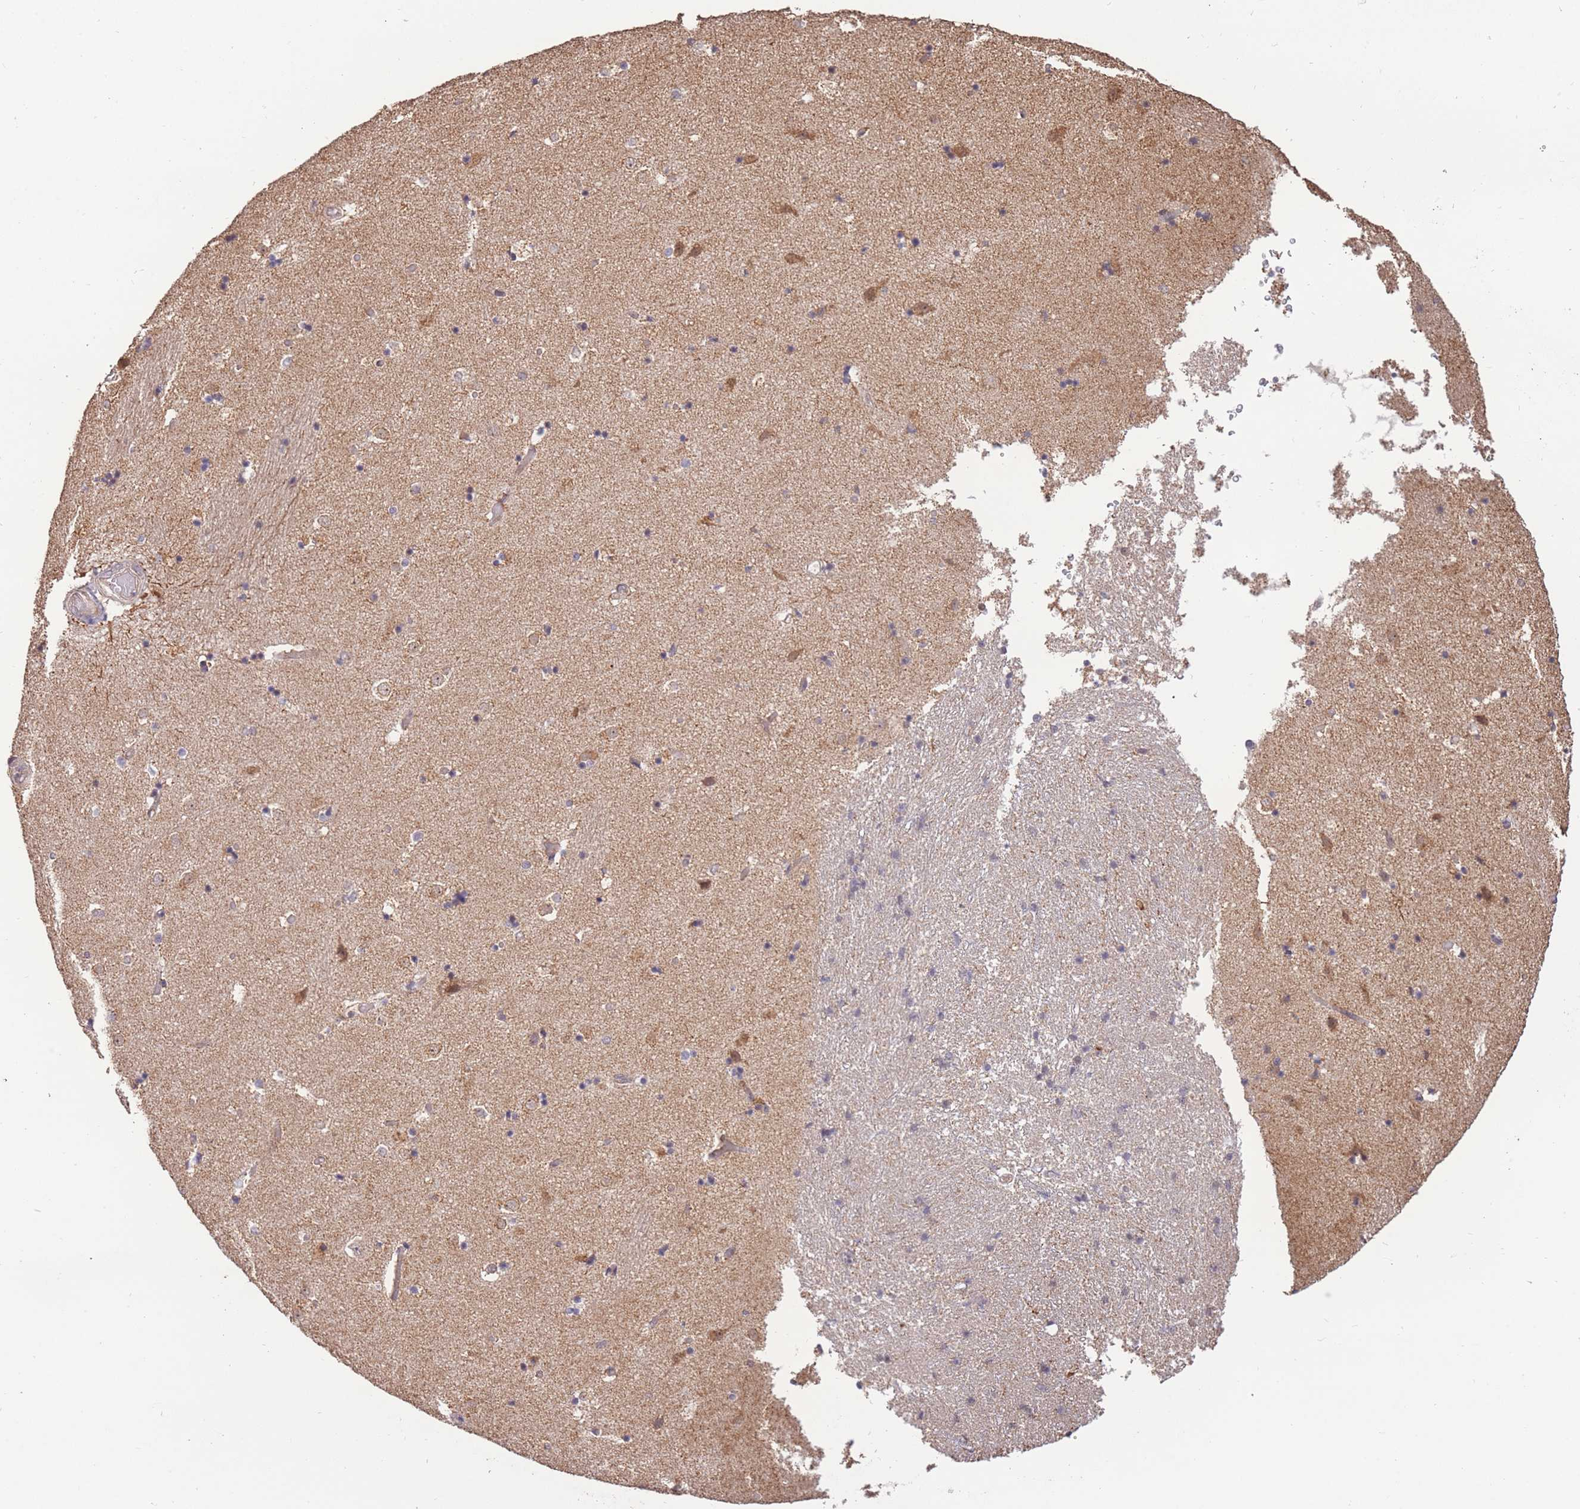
{"staining": {"intensity": "negative", "quantity": "none", "location": "none"}, "tissue": "caudate", "cell_type": "Glial cells", "image_type": "normal", "snomed": [{"axis": "morphology", "description": "Normal tissue, NOS"}, {"axis": "topography", "description": "Lateral ventricle wall"}], "caption": "DAB immunohistochemical staining of normal caudate exhibits no significant positivity in glial cells.", "gene": "RGS14", "patient": {"sex": "female", "age": 52}}